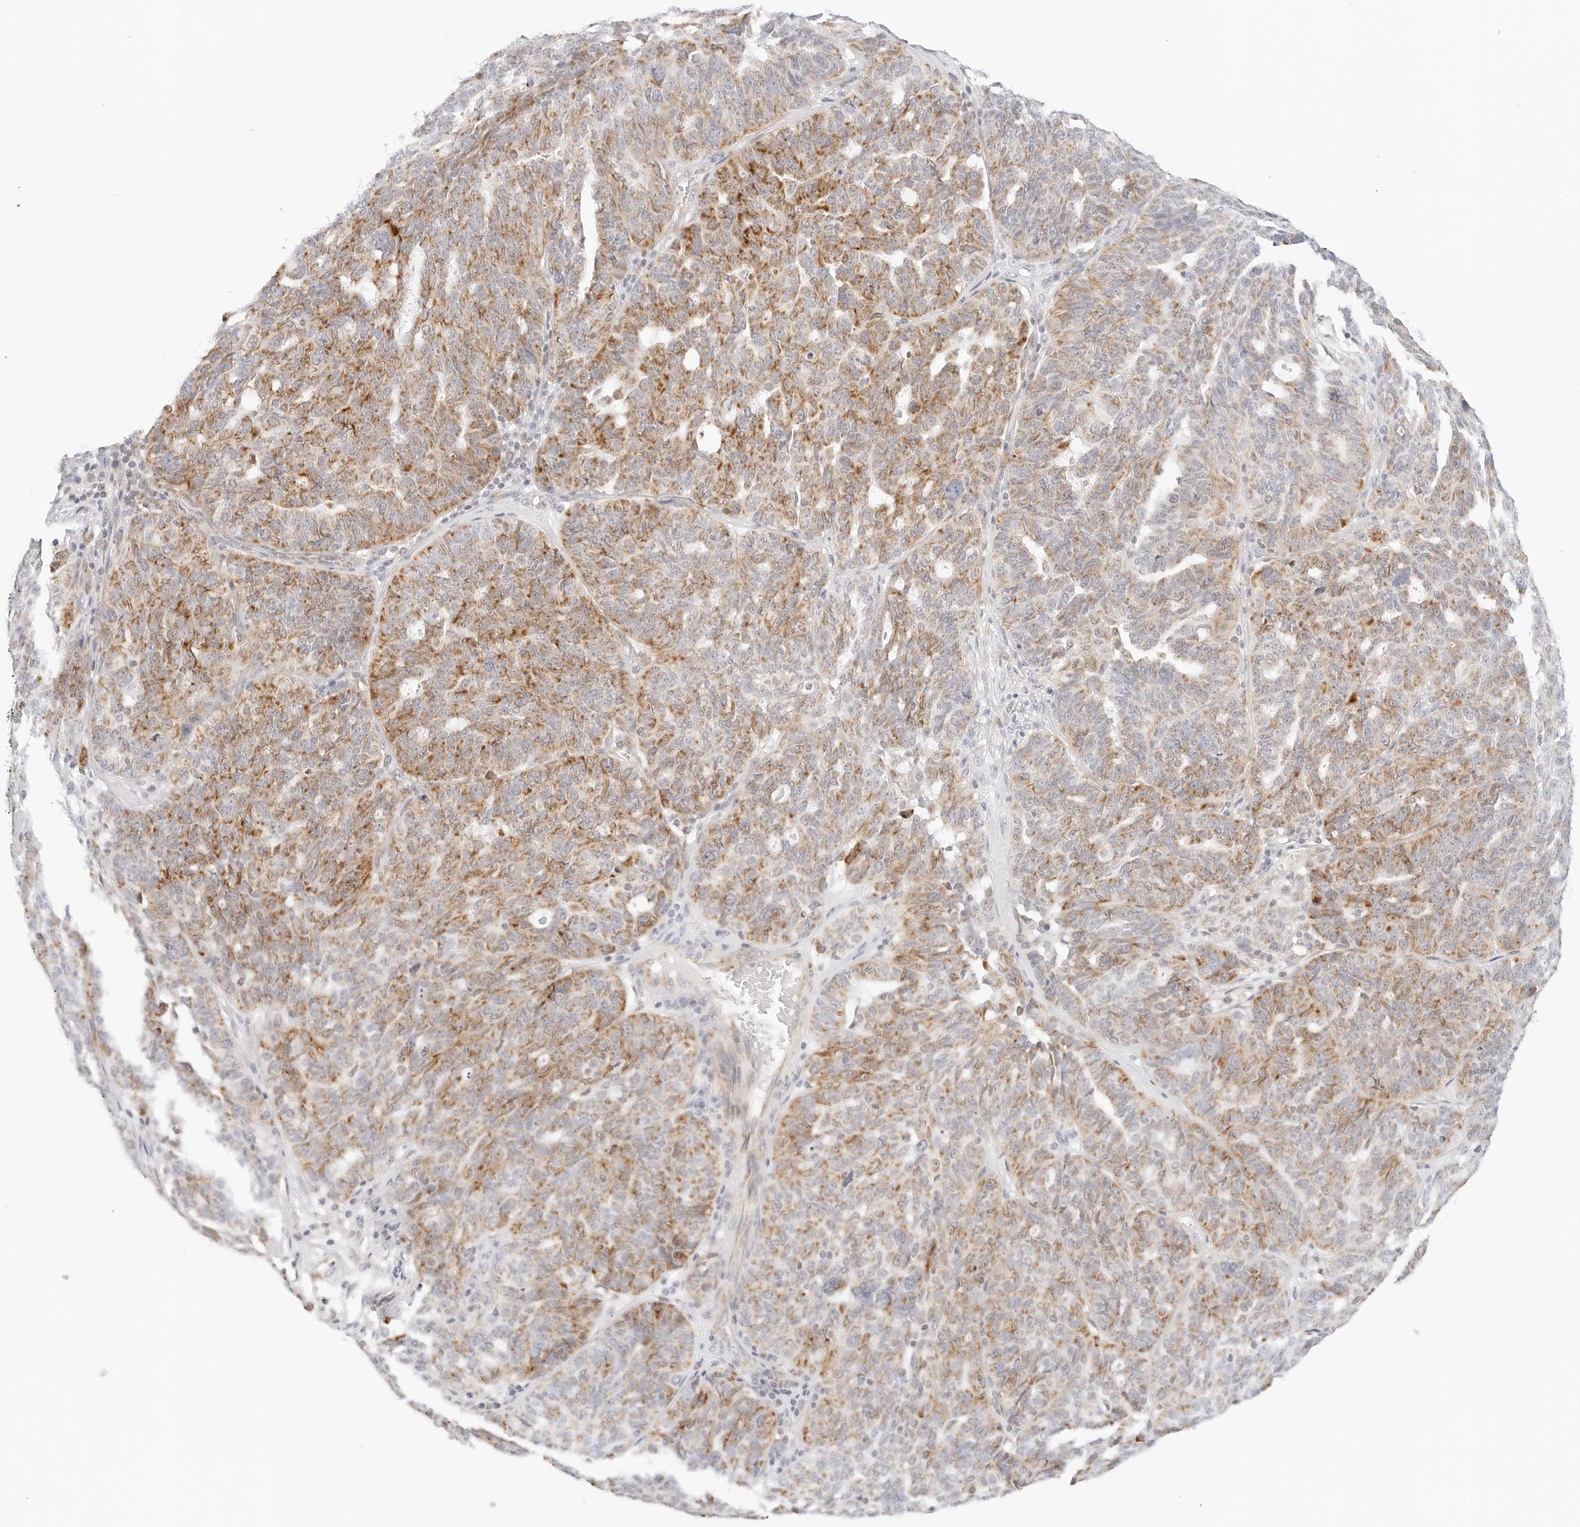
{"staining": {"intensity": "moderate", "quantity": "25%-75%", "location": "cytoplasmic/membranous"}, "tissue": "ovarian cancer", "cell_type": "Tumor cells", "image_type": "cancer", "snomed": [{"axis": "morphology", "description": "Cystadenocarcinoma, serous, NOS"}, {"axis": "topography", "description": "Ovary"}], "caption": "Ovarian serous cystadenocarcinoma stained with a brown dye shows moderate cytoplasmic/membranous positive expression in approximately 25%-75% of tumor cells.", "gene": "FH", "patient": {"sex": "female", "age": 59}}